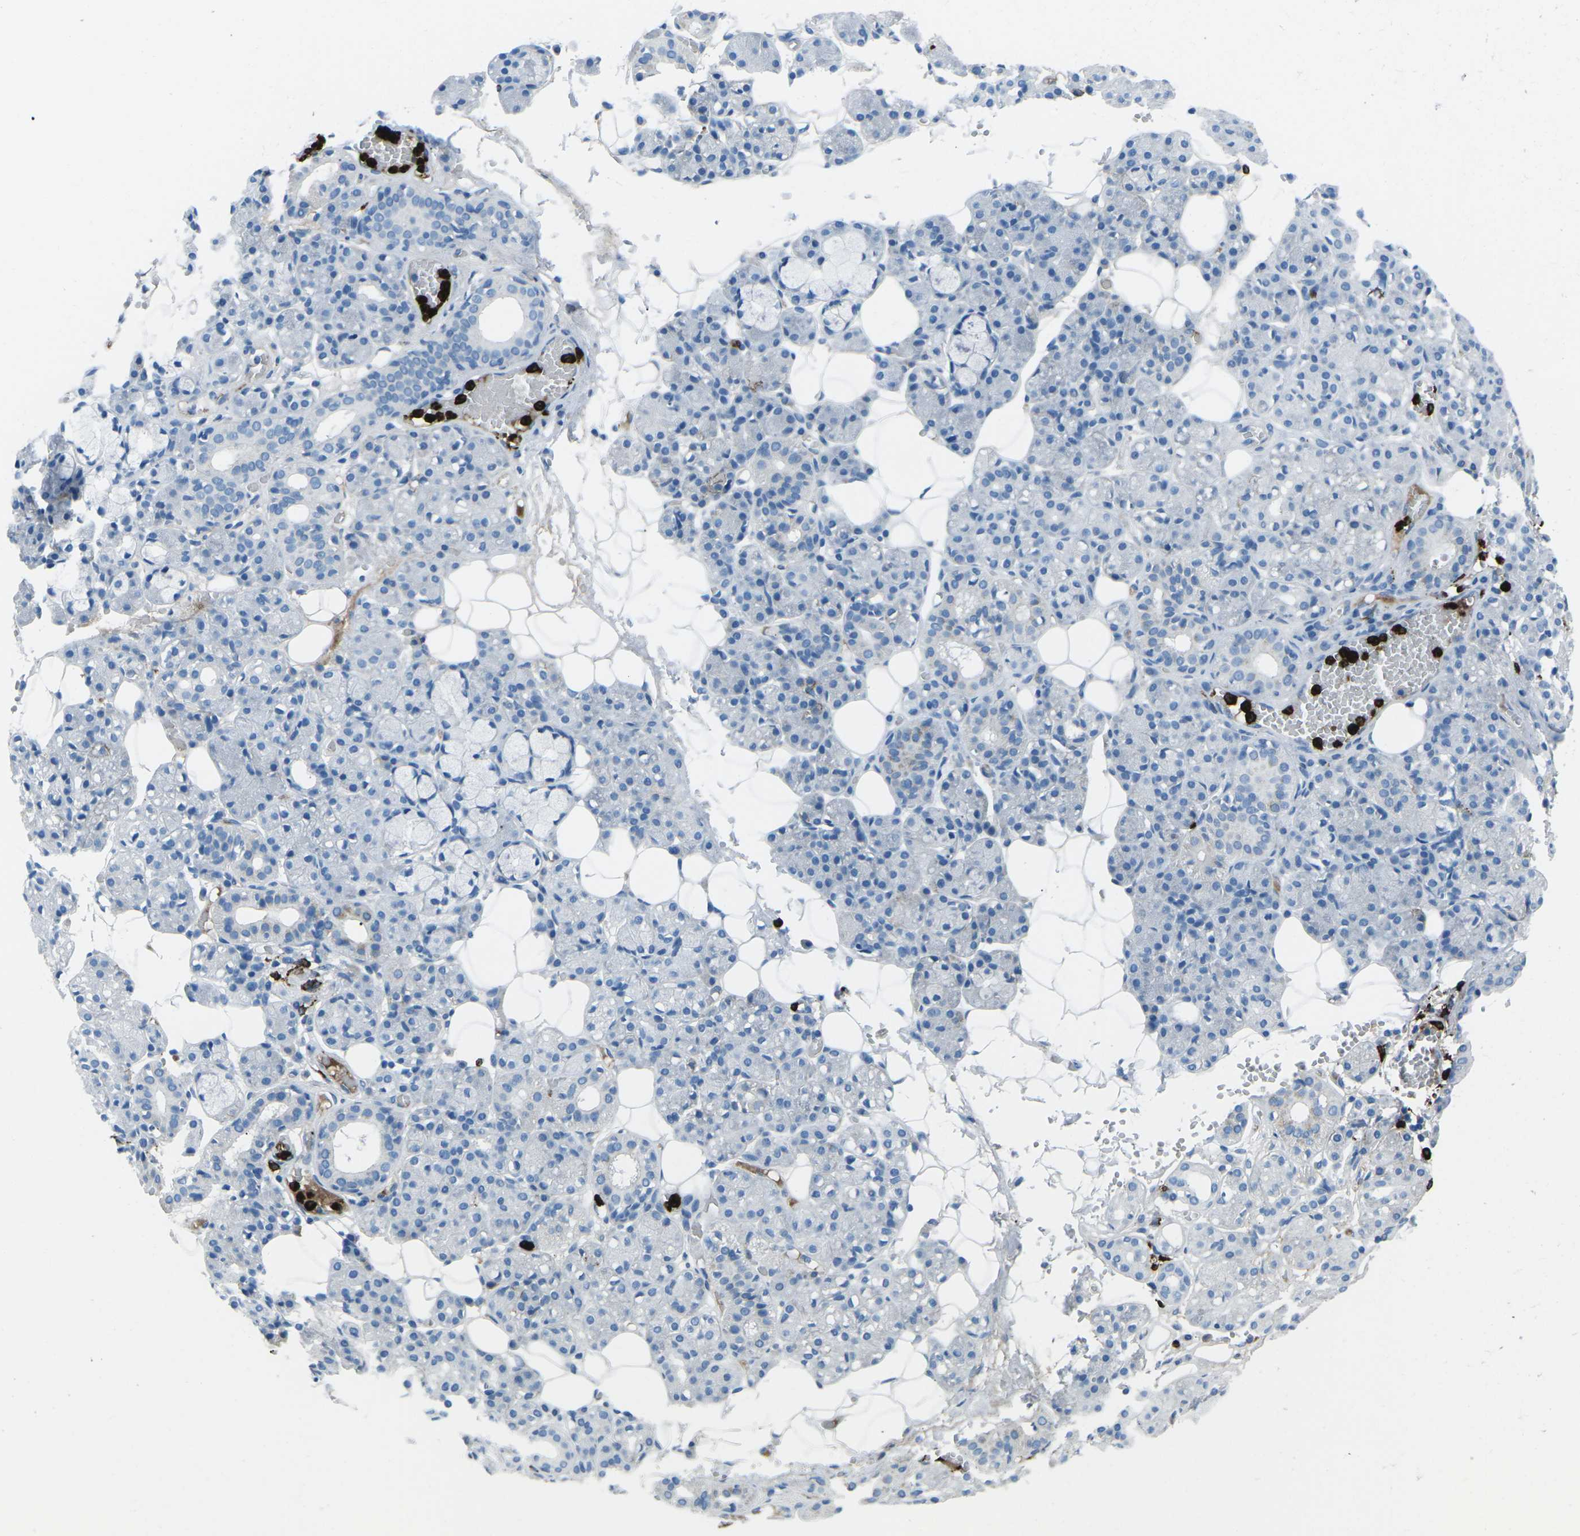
{"staining": {"intensity": "negative", "quantity": "none", "location": "none"}, "tissue": "salivary gland", "cell_type": "Glandular cells", "image_type": "normal", "snomed": [{"axis": "morphology", "description": "Normal tissue, NOS"}, {"axis": "topography", "description": "Salivary gland"}], "caption": "DAB immunohistochemical staining of unremarkable human salivary gland demonstrates no significant positivity in glandular cells.", "gene": "FCN1", "patient": {"sex": "male", "age": 63}}